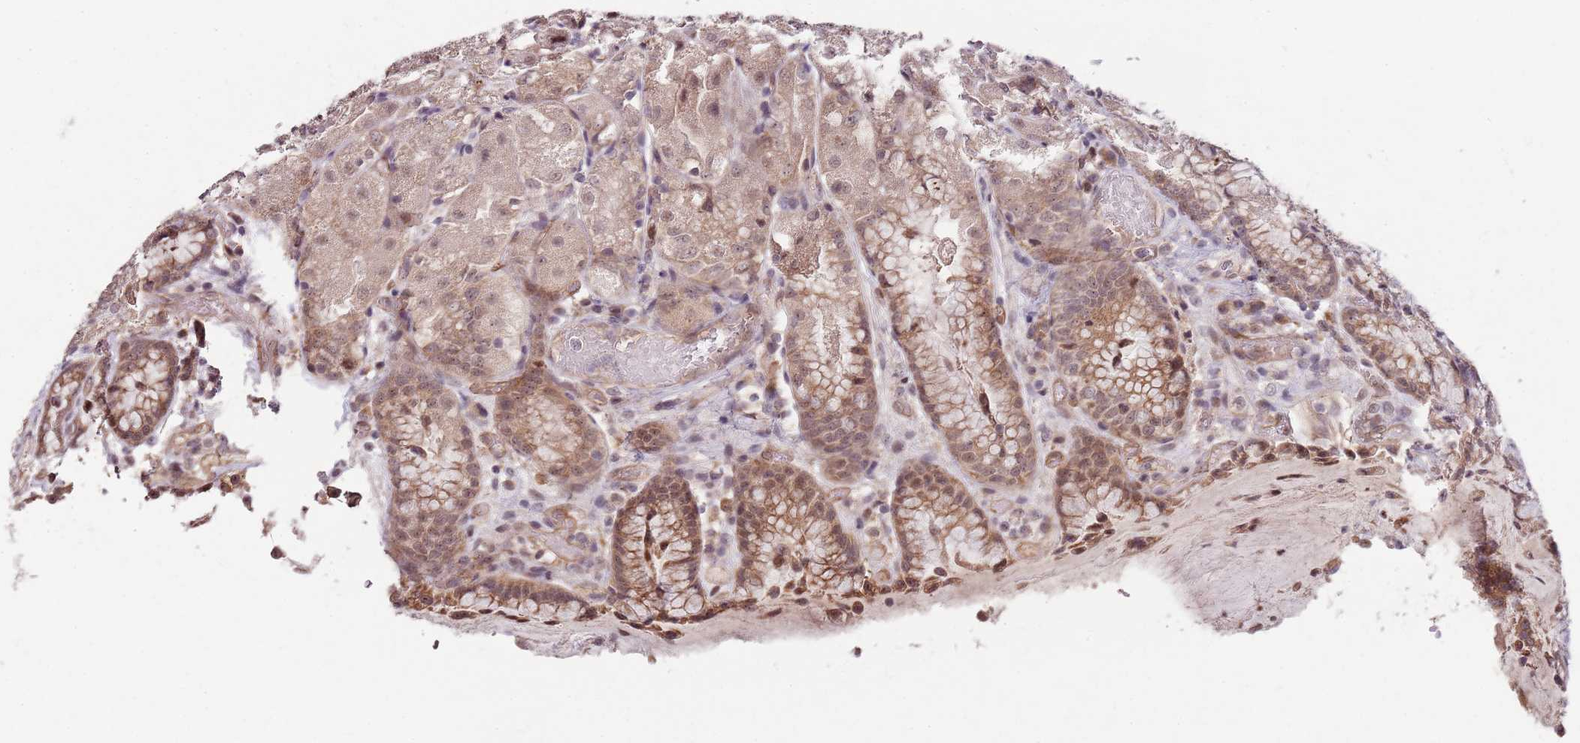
{"staining": {"intensity": "moderate", "quantity": ">75%", "location": "cytoplasmic/membranous,nuclear"}, "tissue": "stomach", "cell_type": "Glandular cells", "image_type": "normal", "snomed": [{"axis": "morphology", "description": "Normal tissue, NOS"}, {"axis": "topography", "description": "Stomach, upper"}], "caption": "Moderate cytoplasmic/membranous,nuclear protein staining is appreciated in approximately >75% of glandular cells in stomach. Nuclei are stained in blue.", "gene": "FBXL22", "patient": {"sex": "male", "age": 72}}